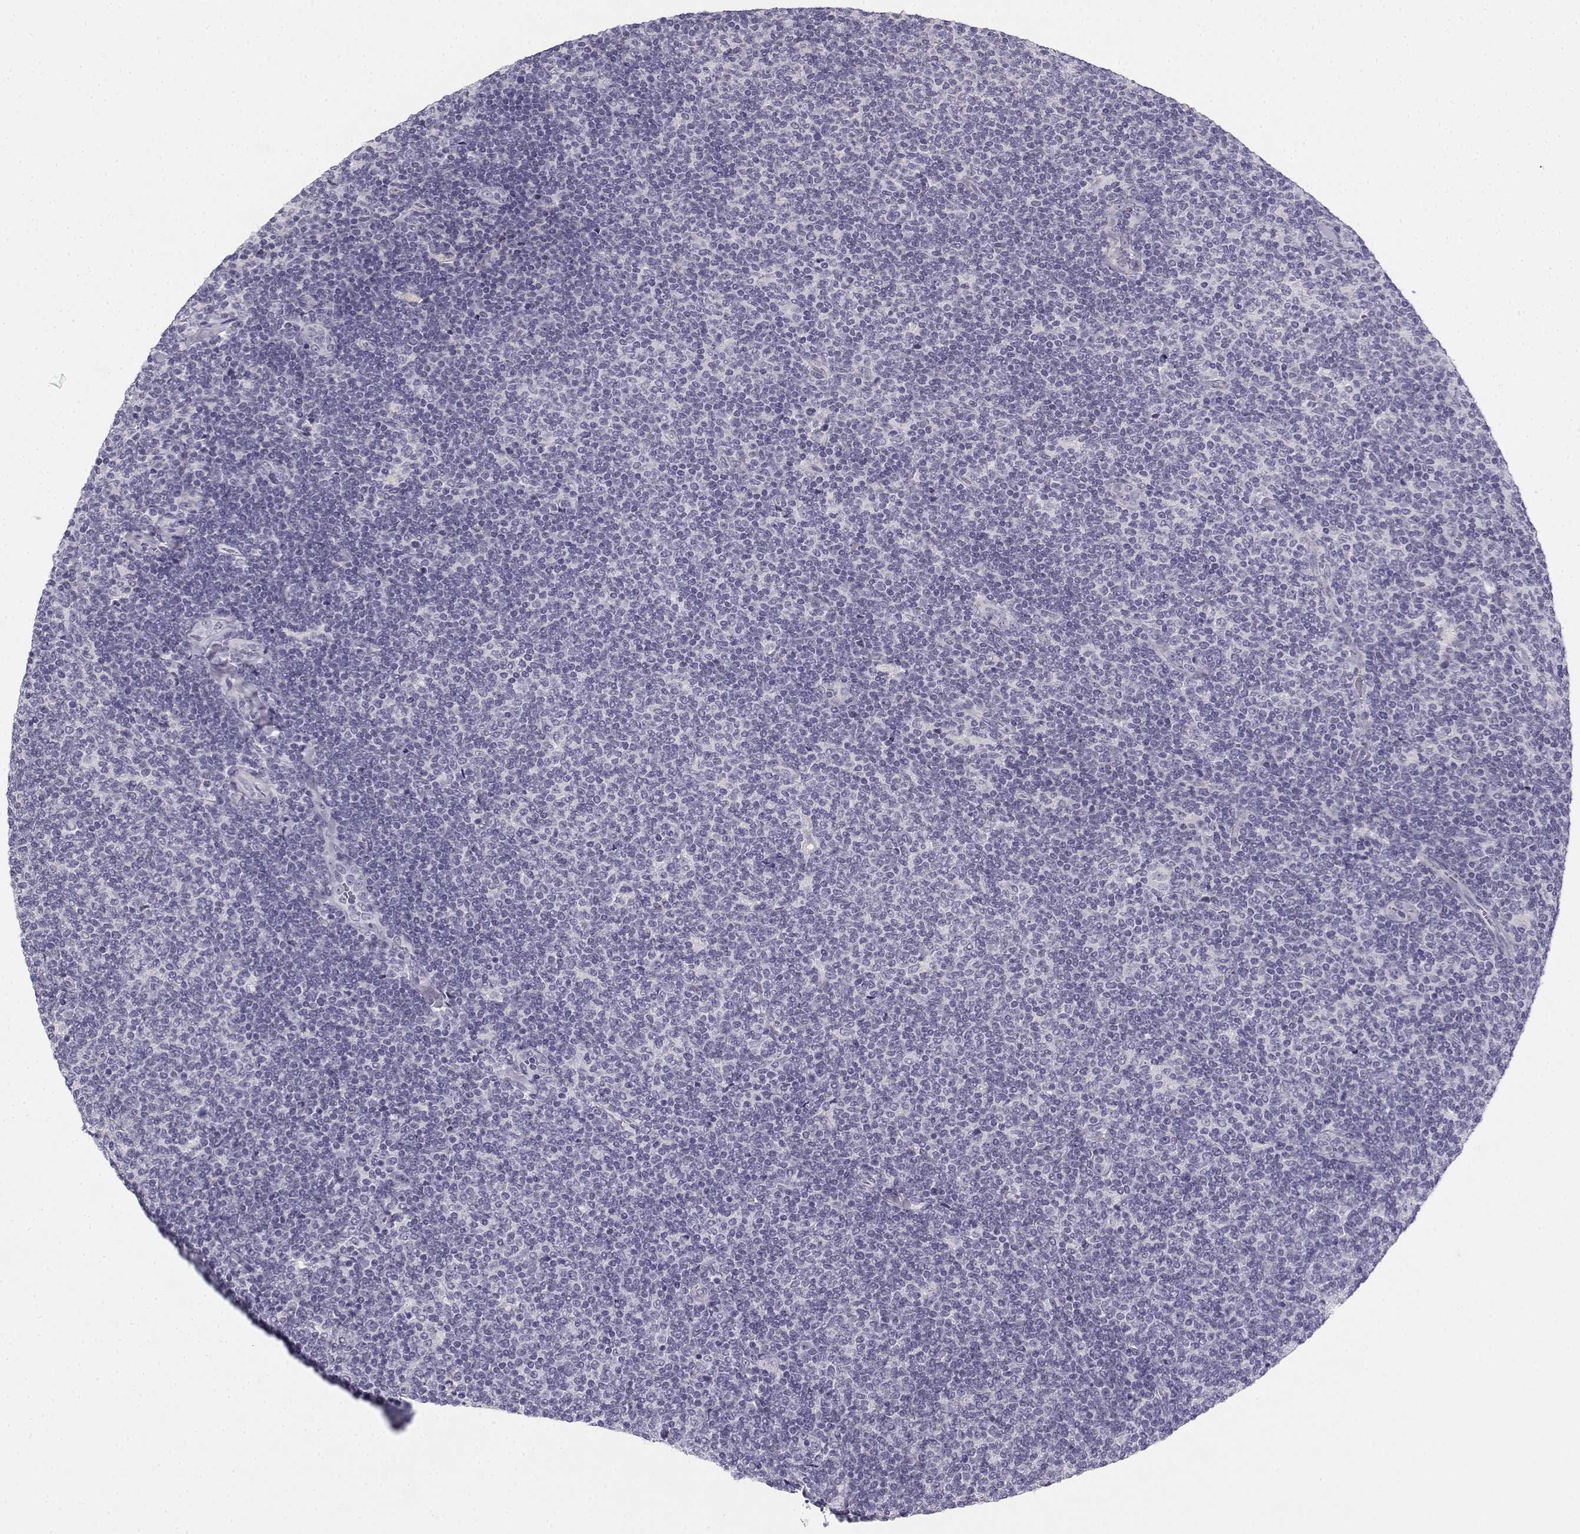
{"staining": {"intensity": "negative", "quantity": "none", "location": "none"}, "tissue": "lymphoma", "cell_type": "Tumor cells", "image_type": "cancer", "snomed": [{"axis": "morphology", "description": "Malignant lymphoma, non-Hodgkin's type, Low grade"}, {"axis": "topography", "description": "Lymph node"}], "caption": "This is an IHC histopathology image of low-grade malignant lymphoma, non-Hodgkin's type. There is no staining in tumor cells.", "gene": "CREB3L3", "patient": {"sex": "male", "age": 52}}